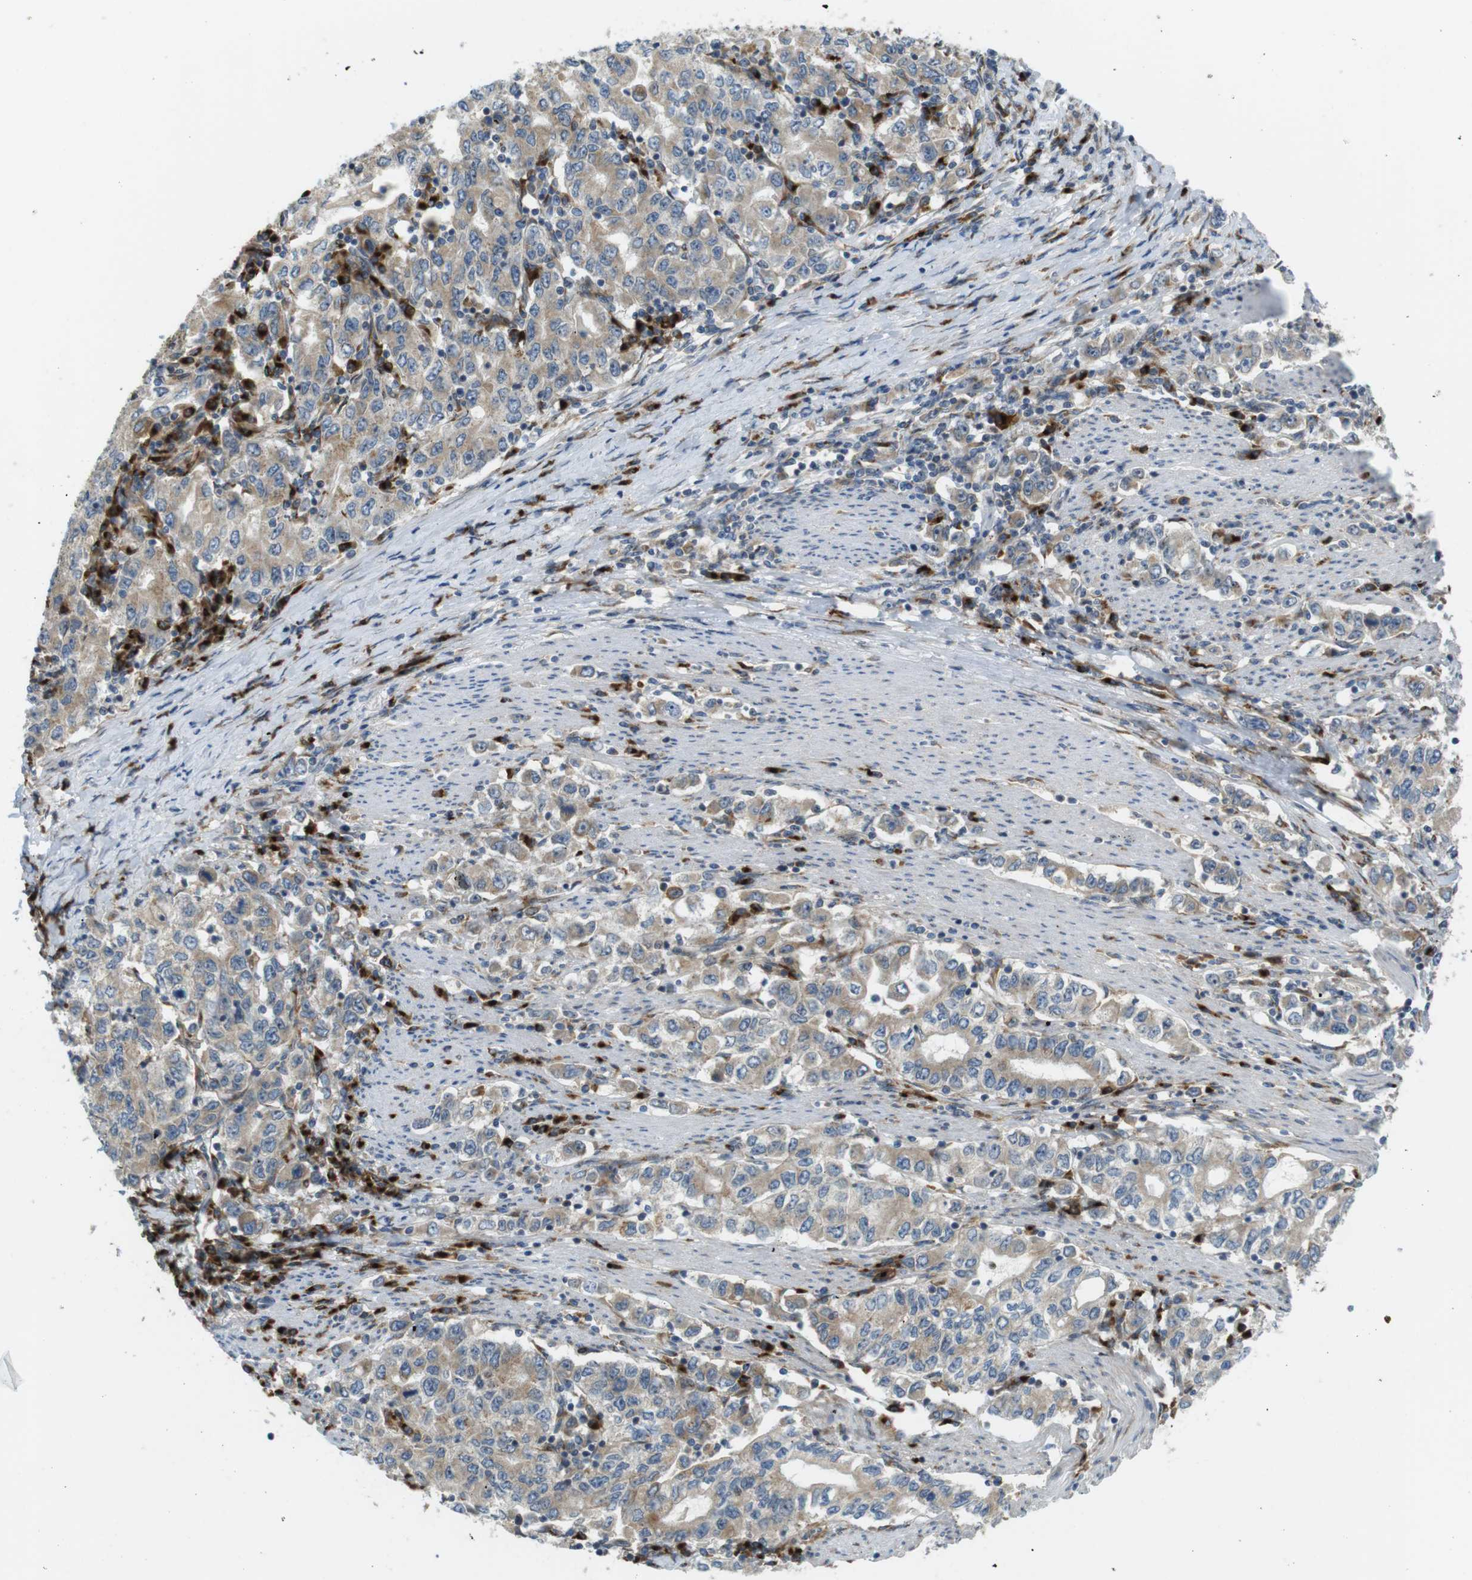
{"staining": {"intensity": "weak", "quantity": ">75%", "location": "cytoplasmic/membranous"}, "tissue": "stomach cancer", "cell_type": "Tumor cells", "image_type": "cancer", "snomed": [{"axis": "morphology", "description": "Adenocarcinoma, NOS"}, {"axis": "topography", "description": "Stomach, lower"}], "caption": "An immunohistochemistry photomicrograph of tumor tissue is shown. Protein staining in brown labels weak cytoplasmic/membranous positivity in stomach cancer within tumor cells.", "gene": "TMEM143", "patient": {"sex": "female", "age": 72}}